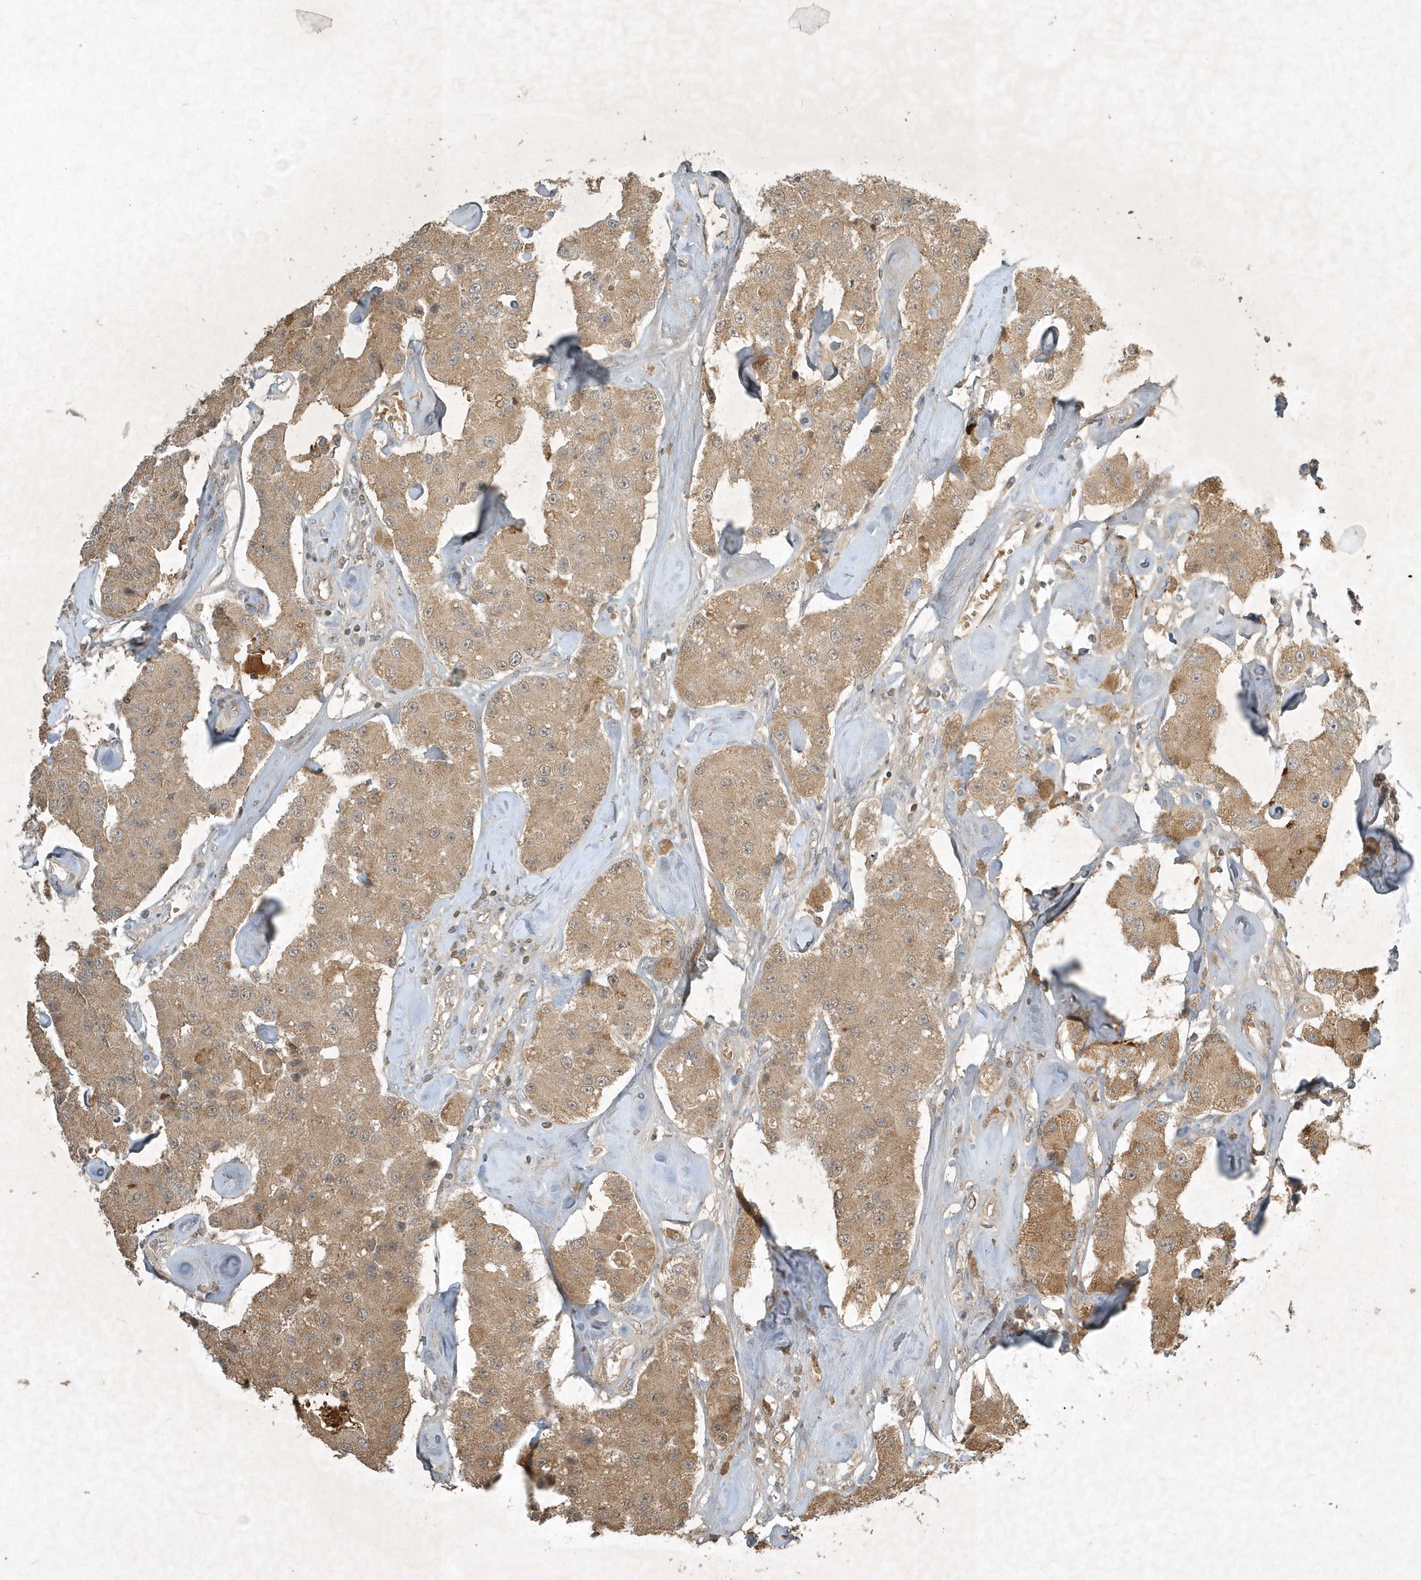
{"staining": {"intensity": "moderate", "quantity": ">75%", "location": "cytoplasmic/membranous"}, "tissue": "carcinoid", "cell_type": "Tumor cells", "image_type": "cancer", "snomed": [{"axis": "morphology", "description": "Carcinoid, malignant, NOS"}, {"axis": "topography", "description": "Pancreas"}], "caption": "DAB immunohistochemical staining of carcinoid (malignant) displays moderate cytoplasmic/membranous protein positivity in about >75% of tumor cells.", "gene": "TNFAIP6", "patient": {"sex": "male", "age": 41}}